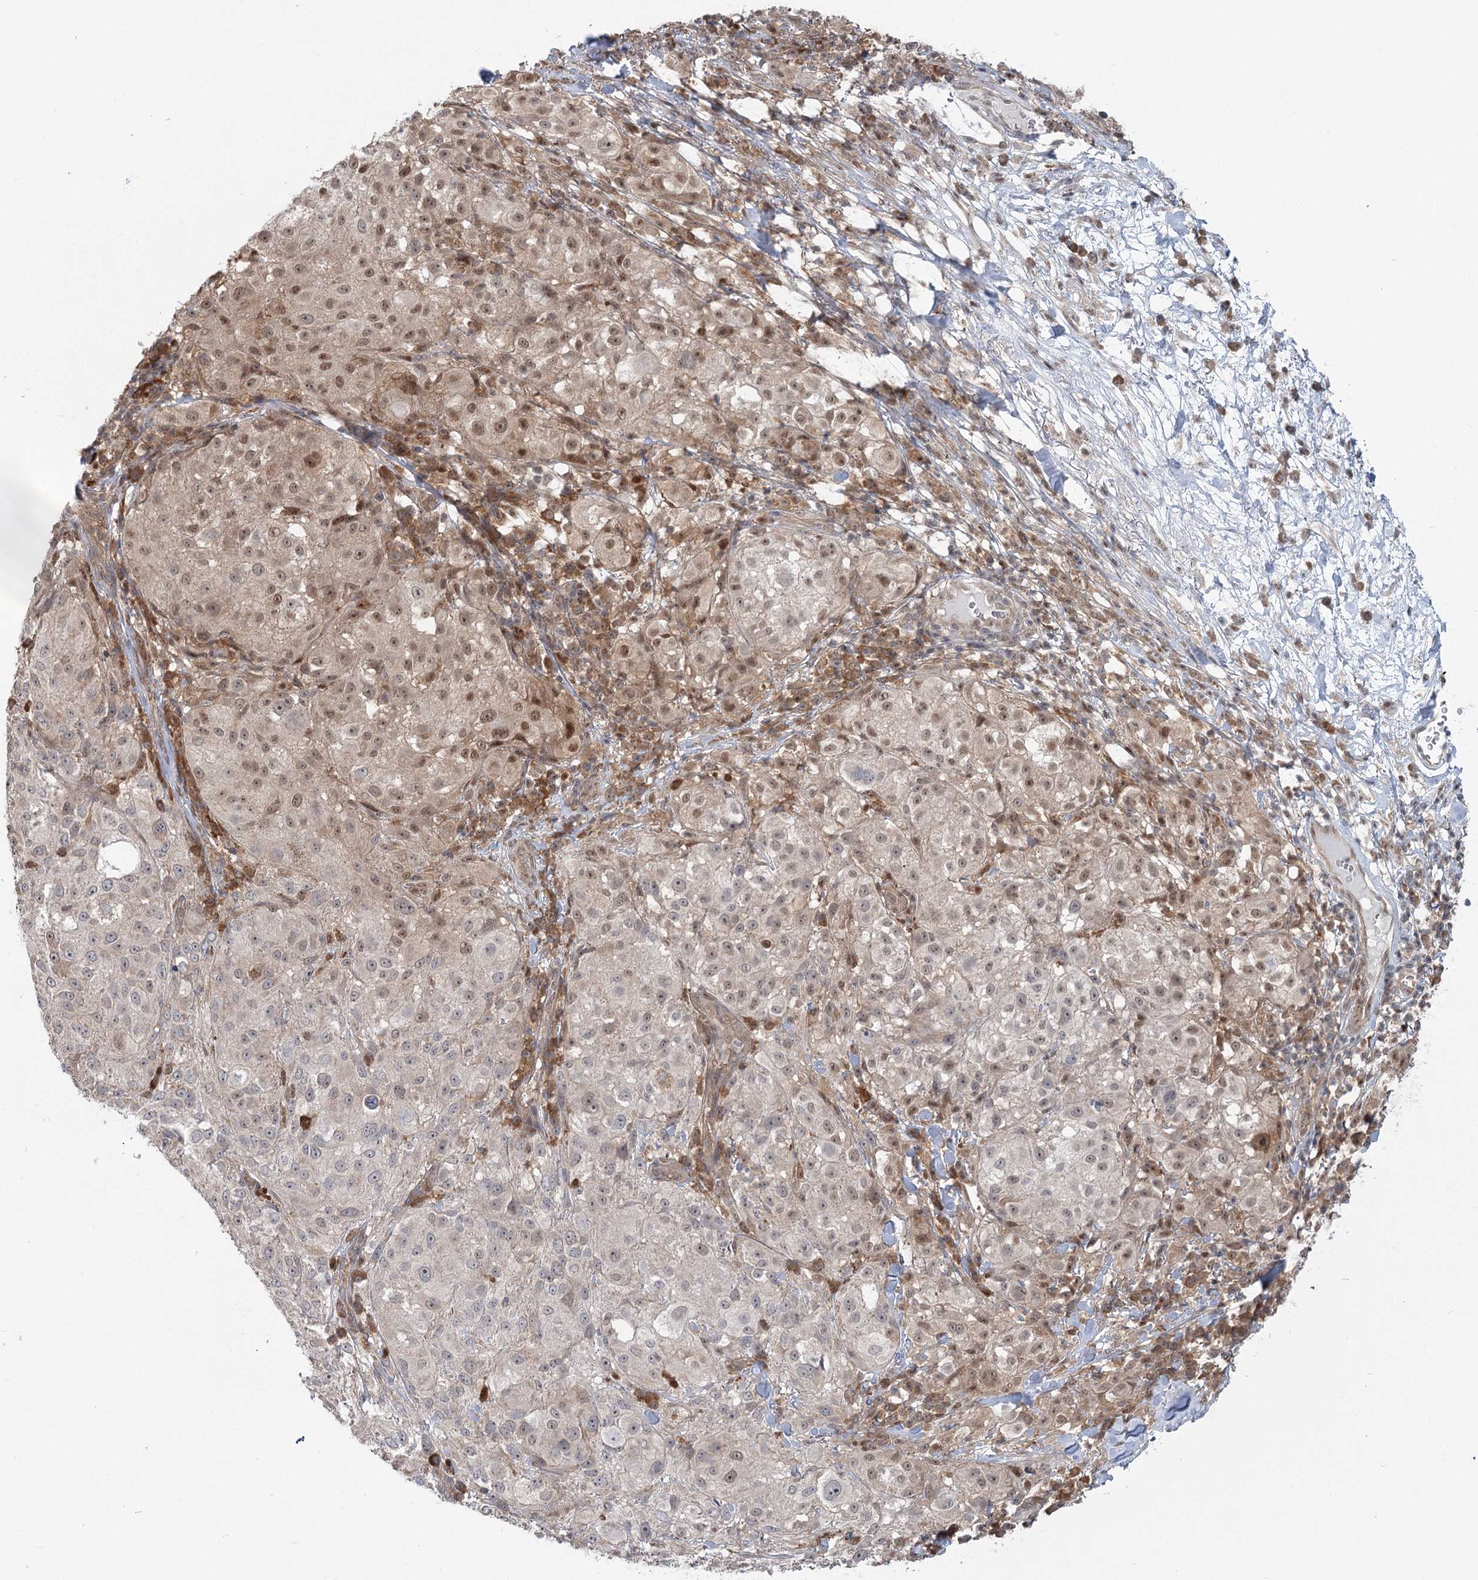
{"staining": {"intensity": "moderate", "quantity": "<25%", "location": "nuclear"}, "tissue": "melanoma", "cell_type": "Tumor cells", "image_type": "cancer", "snomed": [{"axis": "morphology", "description": "Necrosis, NOS"}, {"axis": "morphology", "description": "Malignant melanoma, NOS"}, {"axis": "topography", "description": "Skin"}], "caption": "Tumor cells exhibit low levels of moderate nuclear positivity in about <25% of cells in malignant melanoma. (Brightfield microscopy of DAB IHC at high magnification).", "gene": "THNSL1", "patient": {"sex": "female", "age": 87}}